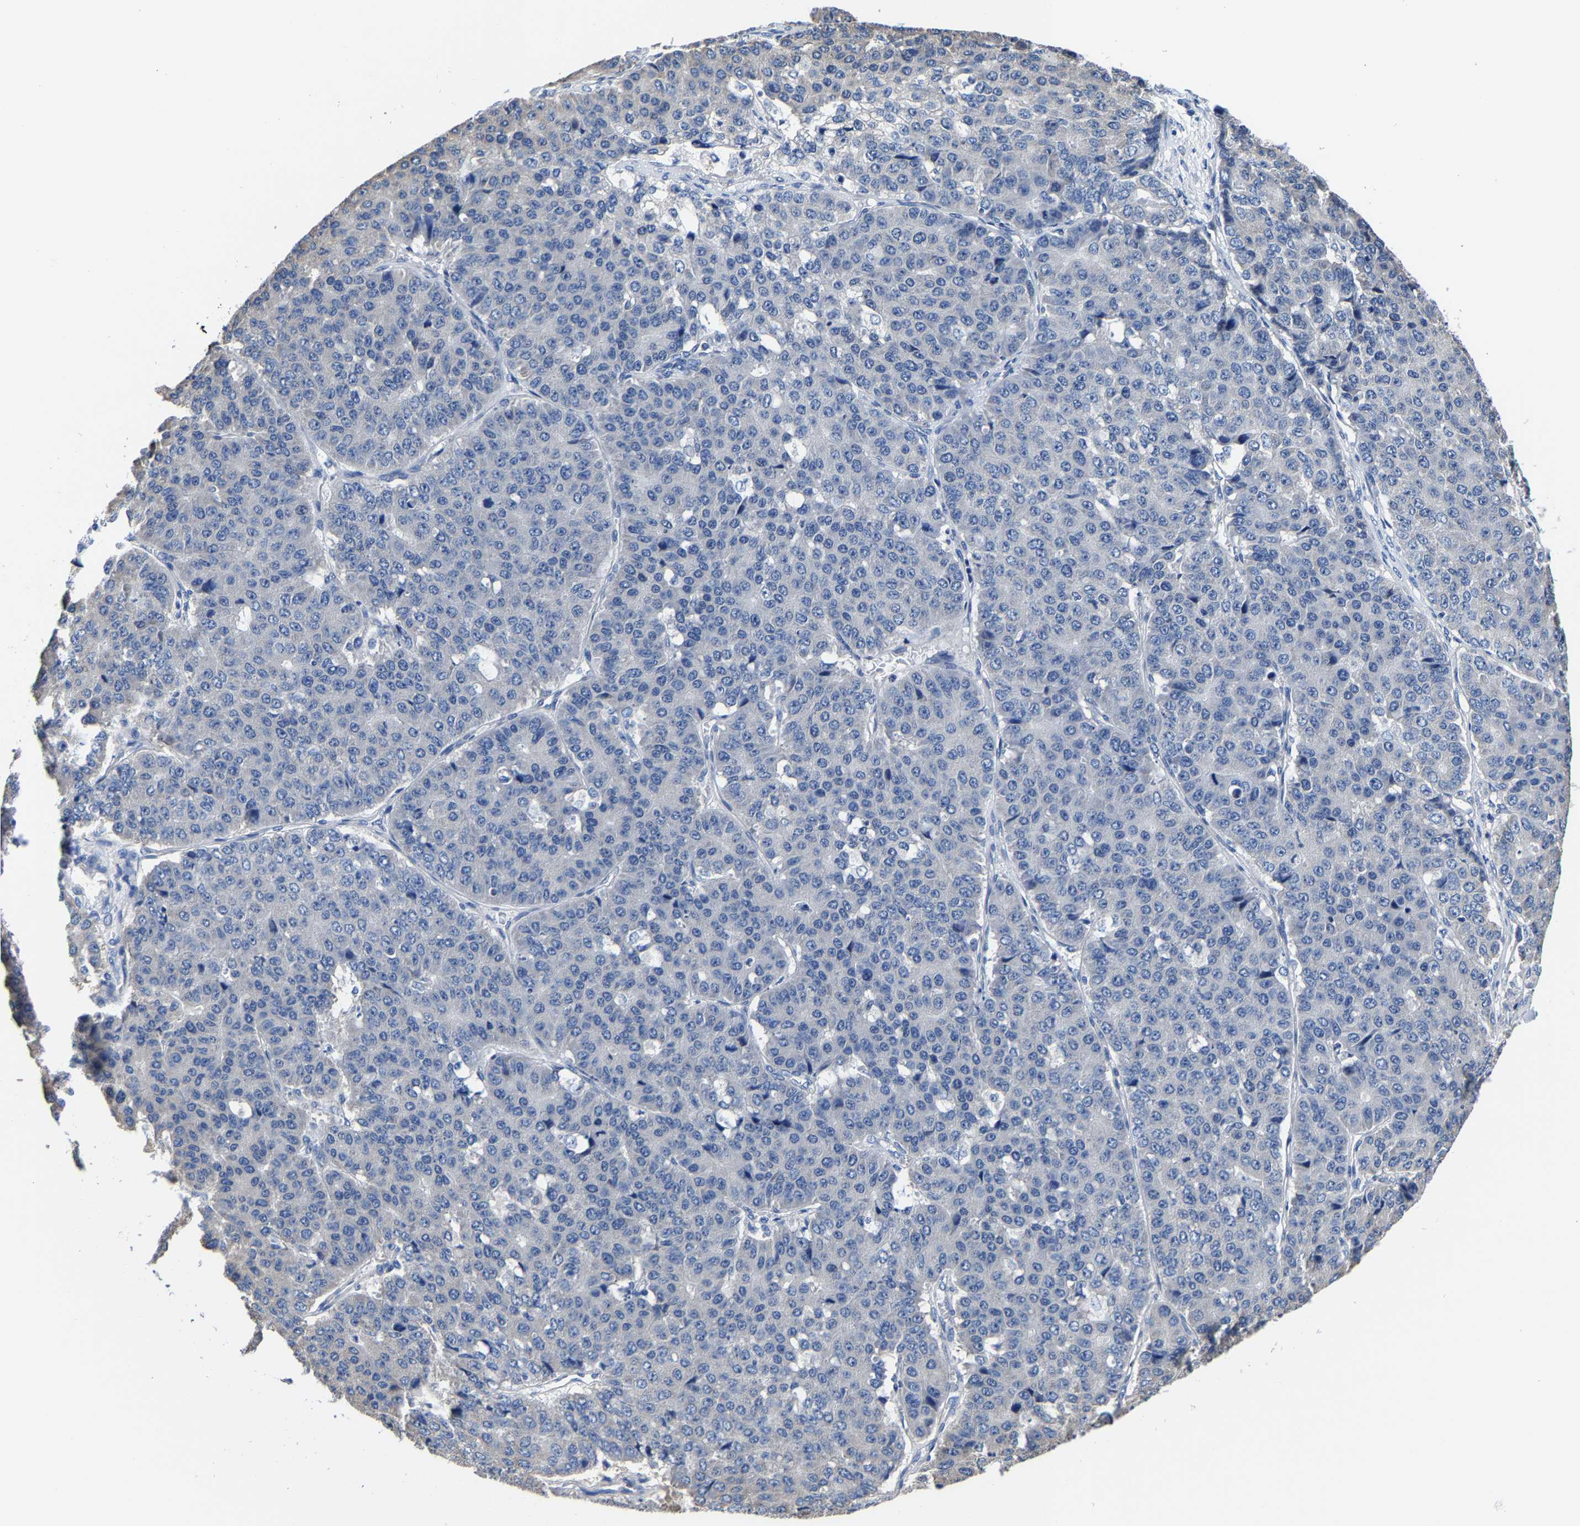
{"staining": {"intensity": "negative", "quantity": "none", "location": "none"}, "tissue": "pancreatic cancer", "cell_type": "Tumor cells", "image_type": "cancer", "snomed": [{"axis": "morphology", "description": "Adenocarcinoma, NOS"}, {"axis": "topography", "description": "Pancreas"}], "caption": "This is an immunohistochemistry photomicrograph of pancreatic cancer. There is no expression in tumor cells.", "gene": "SRPK2", "patient": {"sex": "male", "age": 50}}